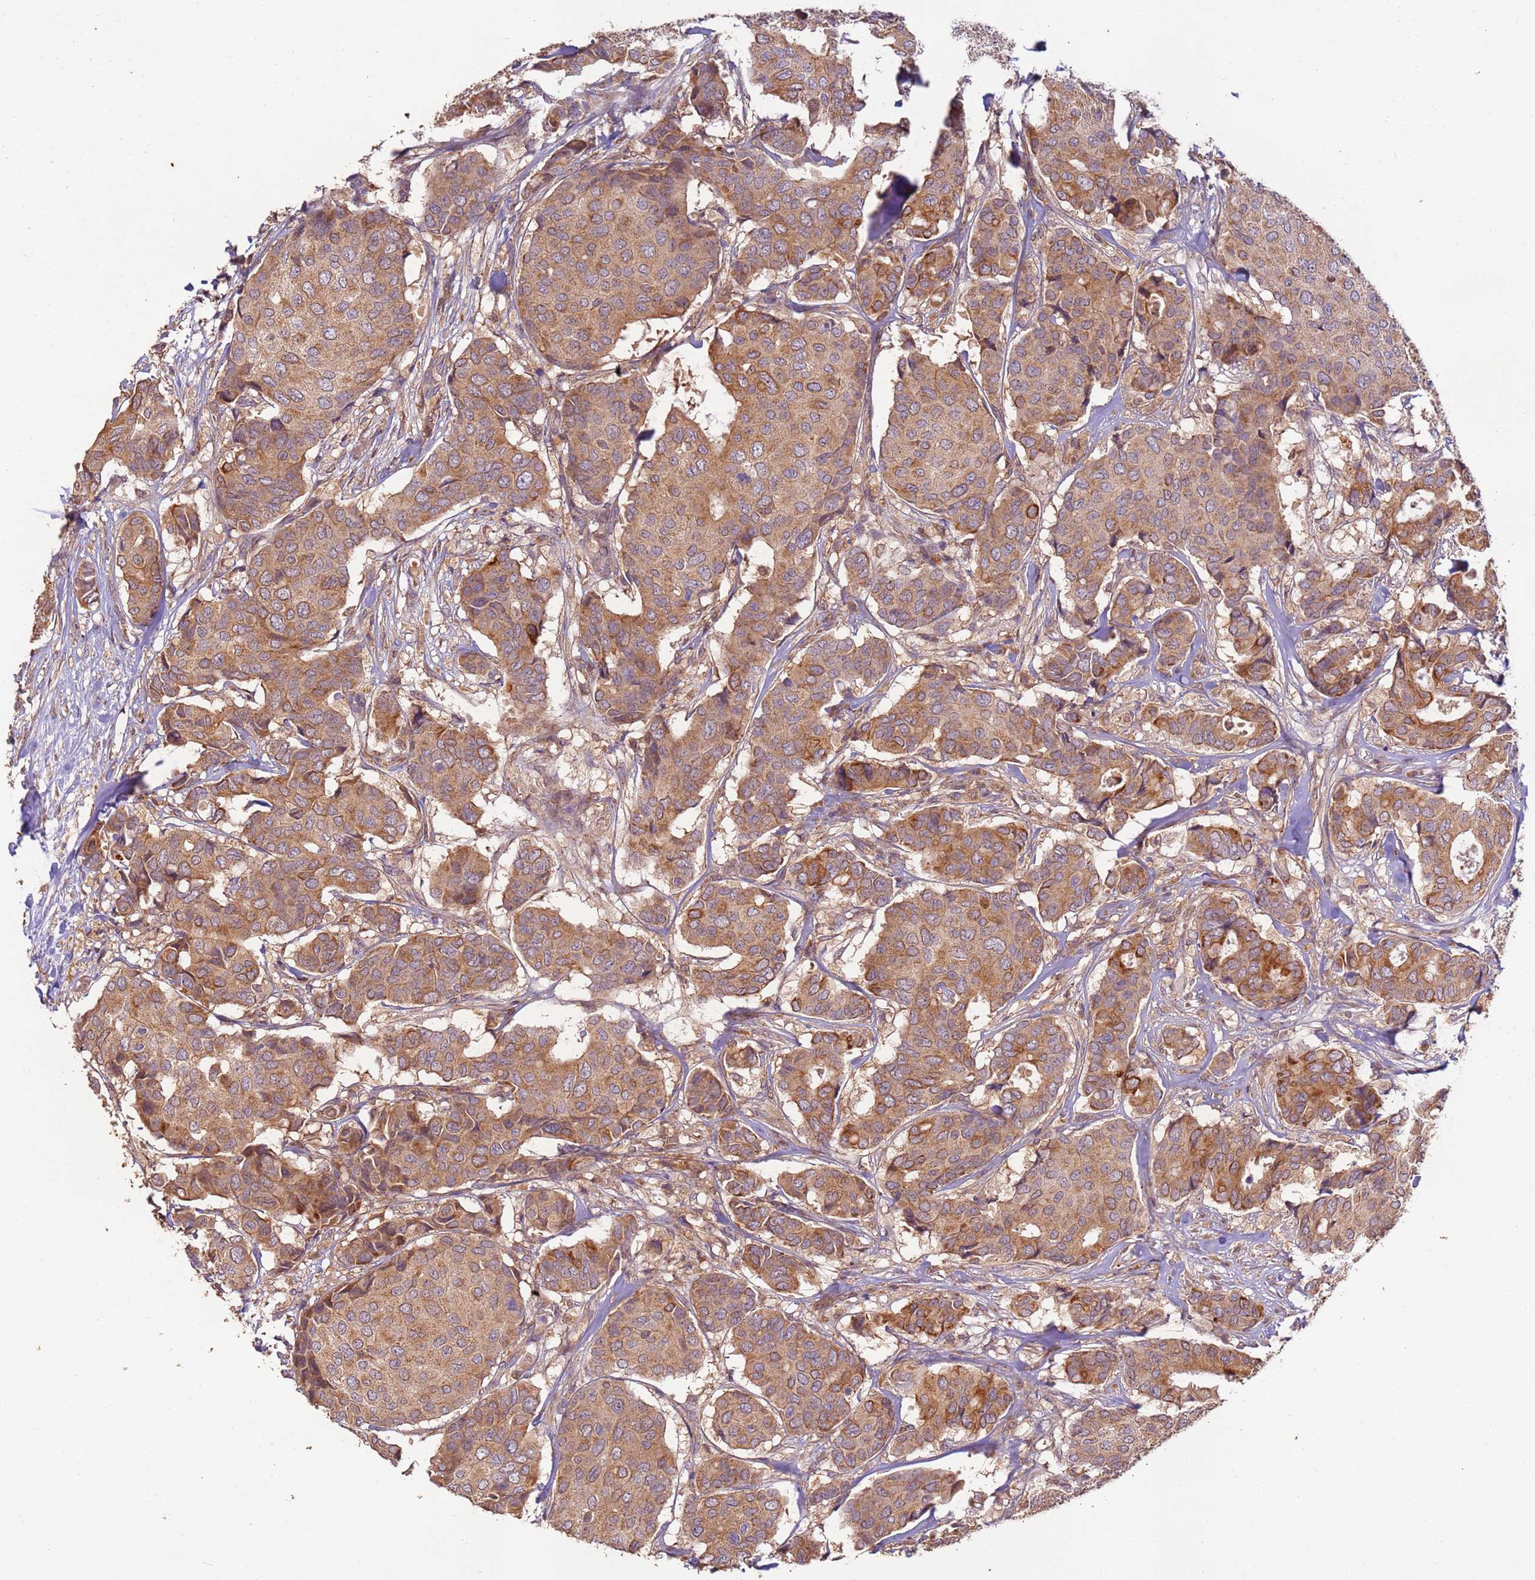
{"staining": {"intensity": "moderate", "quantity": ">75%", "location": "cytoplasmic/membranous"}, "tissue": "breast cancer", "cell_type": "Tumor cells", "image_type": "cancer", "snomed": [{"axis": "morphology", "description": "Duct carcinoma"}, {"axis": "topography", "description": "Breast"}], "caption": "Moderate cytoplasmic/membranous expression is identified in about >75% of tumor cells in breast cancer. (Stains: DAB (3,3'-diaminobenzidine) in brown, nuclei in blue, Microscopy: brightfield microscopy at high magnification).", "gene": "TIGAR", "patient": {"sex": "female", "age": 75}}